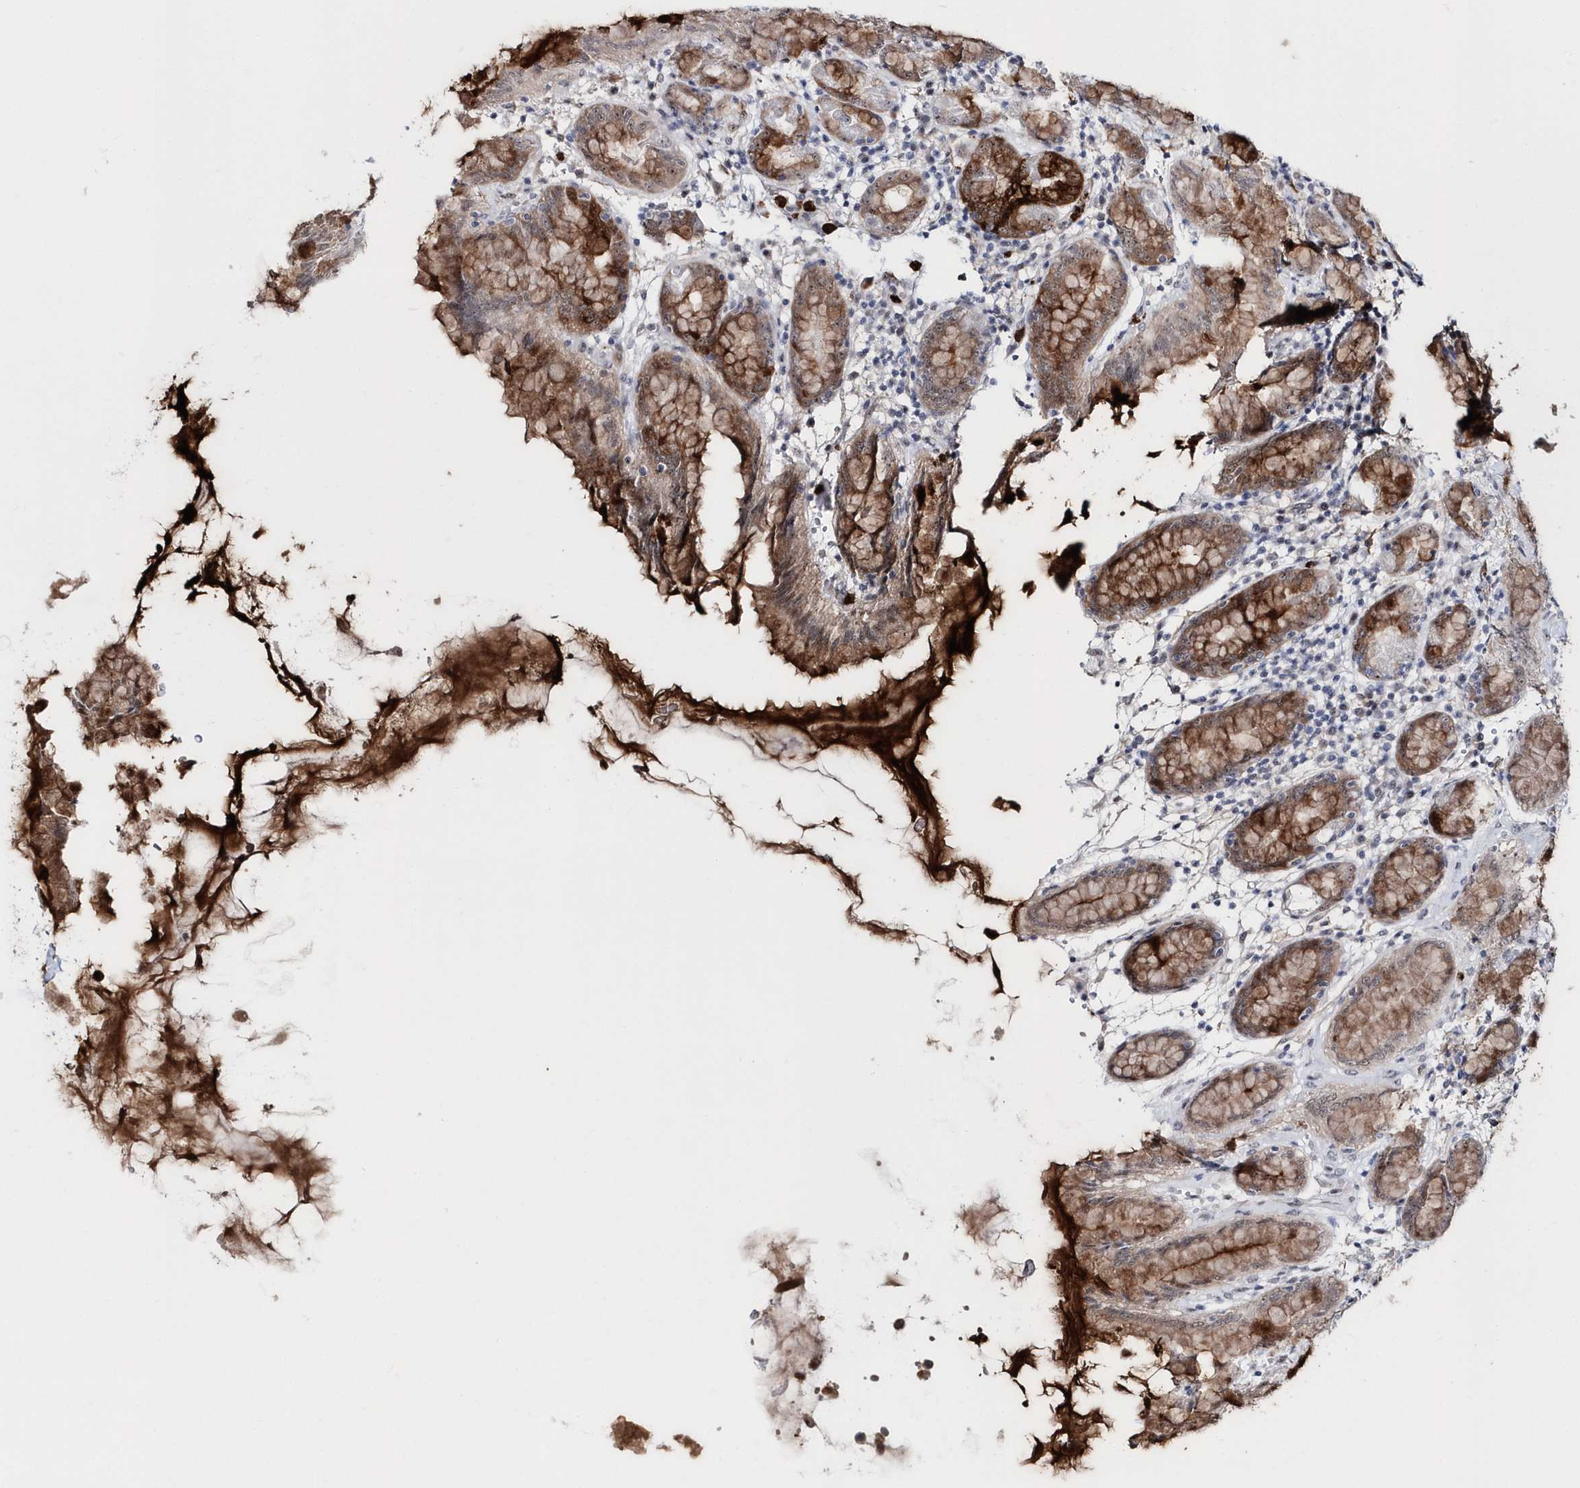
{"staining": {"intensity": "strong", "quantity": "25%-75%", "location": "cytoplasmic/membranous,nuclear"}, "tissue": "stomach", "cell_type": "Glandular cells", "image_type": "normal", "snomed": [{"axis": "morphology", "description": "Normal tissue, NOS"}, {"axis": "topography", "description": "Stomach"}], "caption": "The image demonstrates a brown stain indicating the presence of a protein in the cytoplasmic/membranous,nuclear of glandular cells in stomach.", "gene": "ASCL4", "patient": {"sex": "female", "age": 79}}